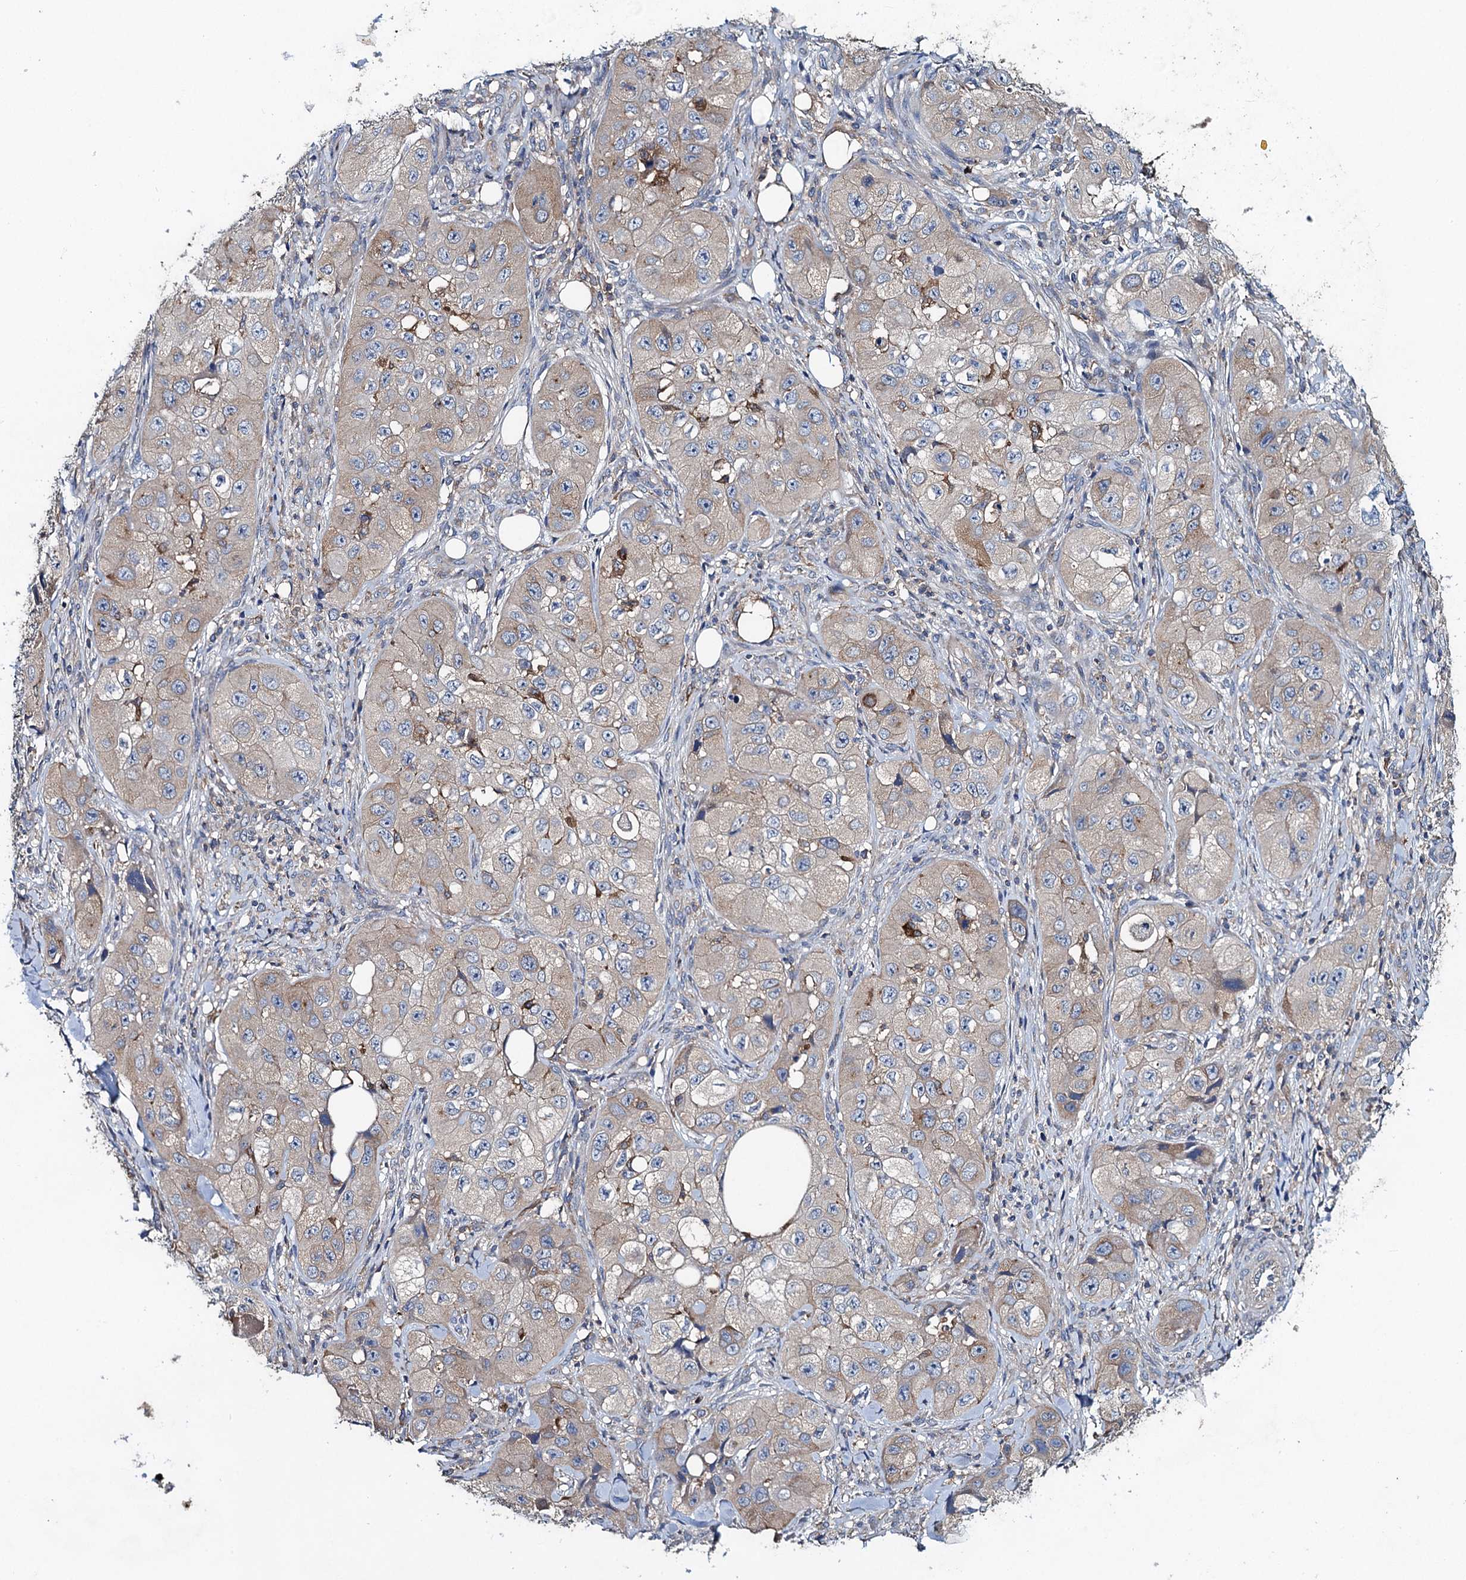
{"staining": {"intensity": "weak", "quantity": "25%-75%", "location": "cytoplasmic/membranous"}, "tissue": "skin cancer", "cell_type": "Tumor cells", "image_type": "cancer", "snomed": [{"axis": "morphology", "description": "Squamous cell carcinoma, NOS"}, {"axis": "topography", "description": "Skin"}, {"axis": "topography", "description": "Subcutis"}], "caption": "The micrograph demonstrates a brown stain indicating the presence of a protein in the cytoplasmic/membranous of tumor cells in squamous cell carcinoma (skin).", "gene": "SNAP29", "patient": {"sex": "male", "age": 73}}